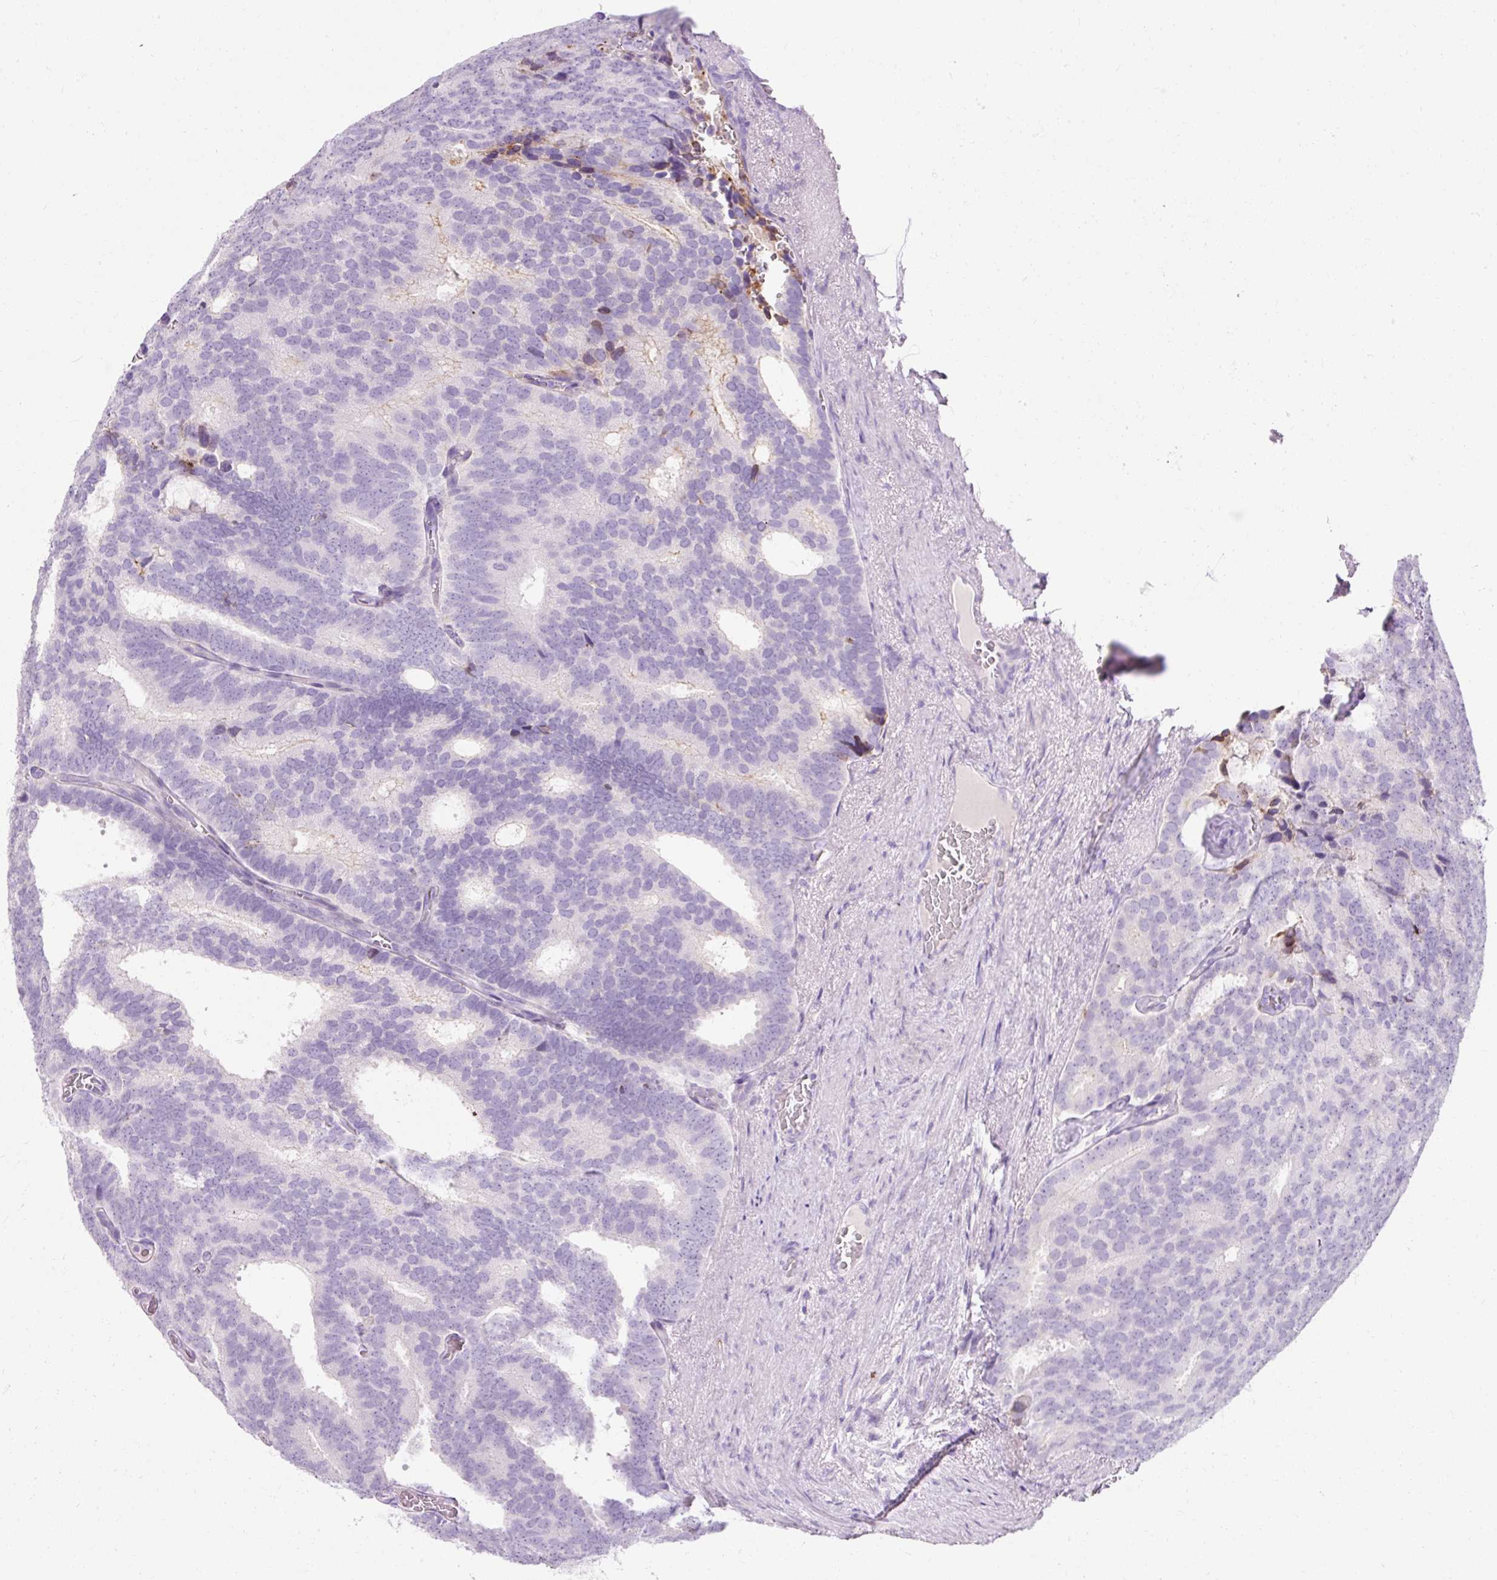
{"staining": {"intensity": "negative", "quantity": "none", "location": "none"}, "tissue": "prostate cancer", "cell_type": "Tumor cells", "image_type": "cancer", "snomed": [{"axis": "morphology", "description": "Adenocarcinoma, Low grade"}, {"axis": "topography", "description": "Prostate"}], "caption": "IHC micrograph of human prostate adenocarcinoma (low-grade) stained for a protein (brown), which displays no positivity in tumor cells.", "gene": "CLDN25", "patient": {"sex": "male", "age": 71}}